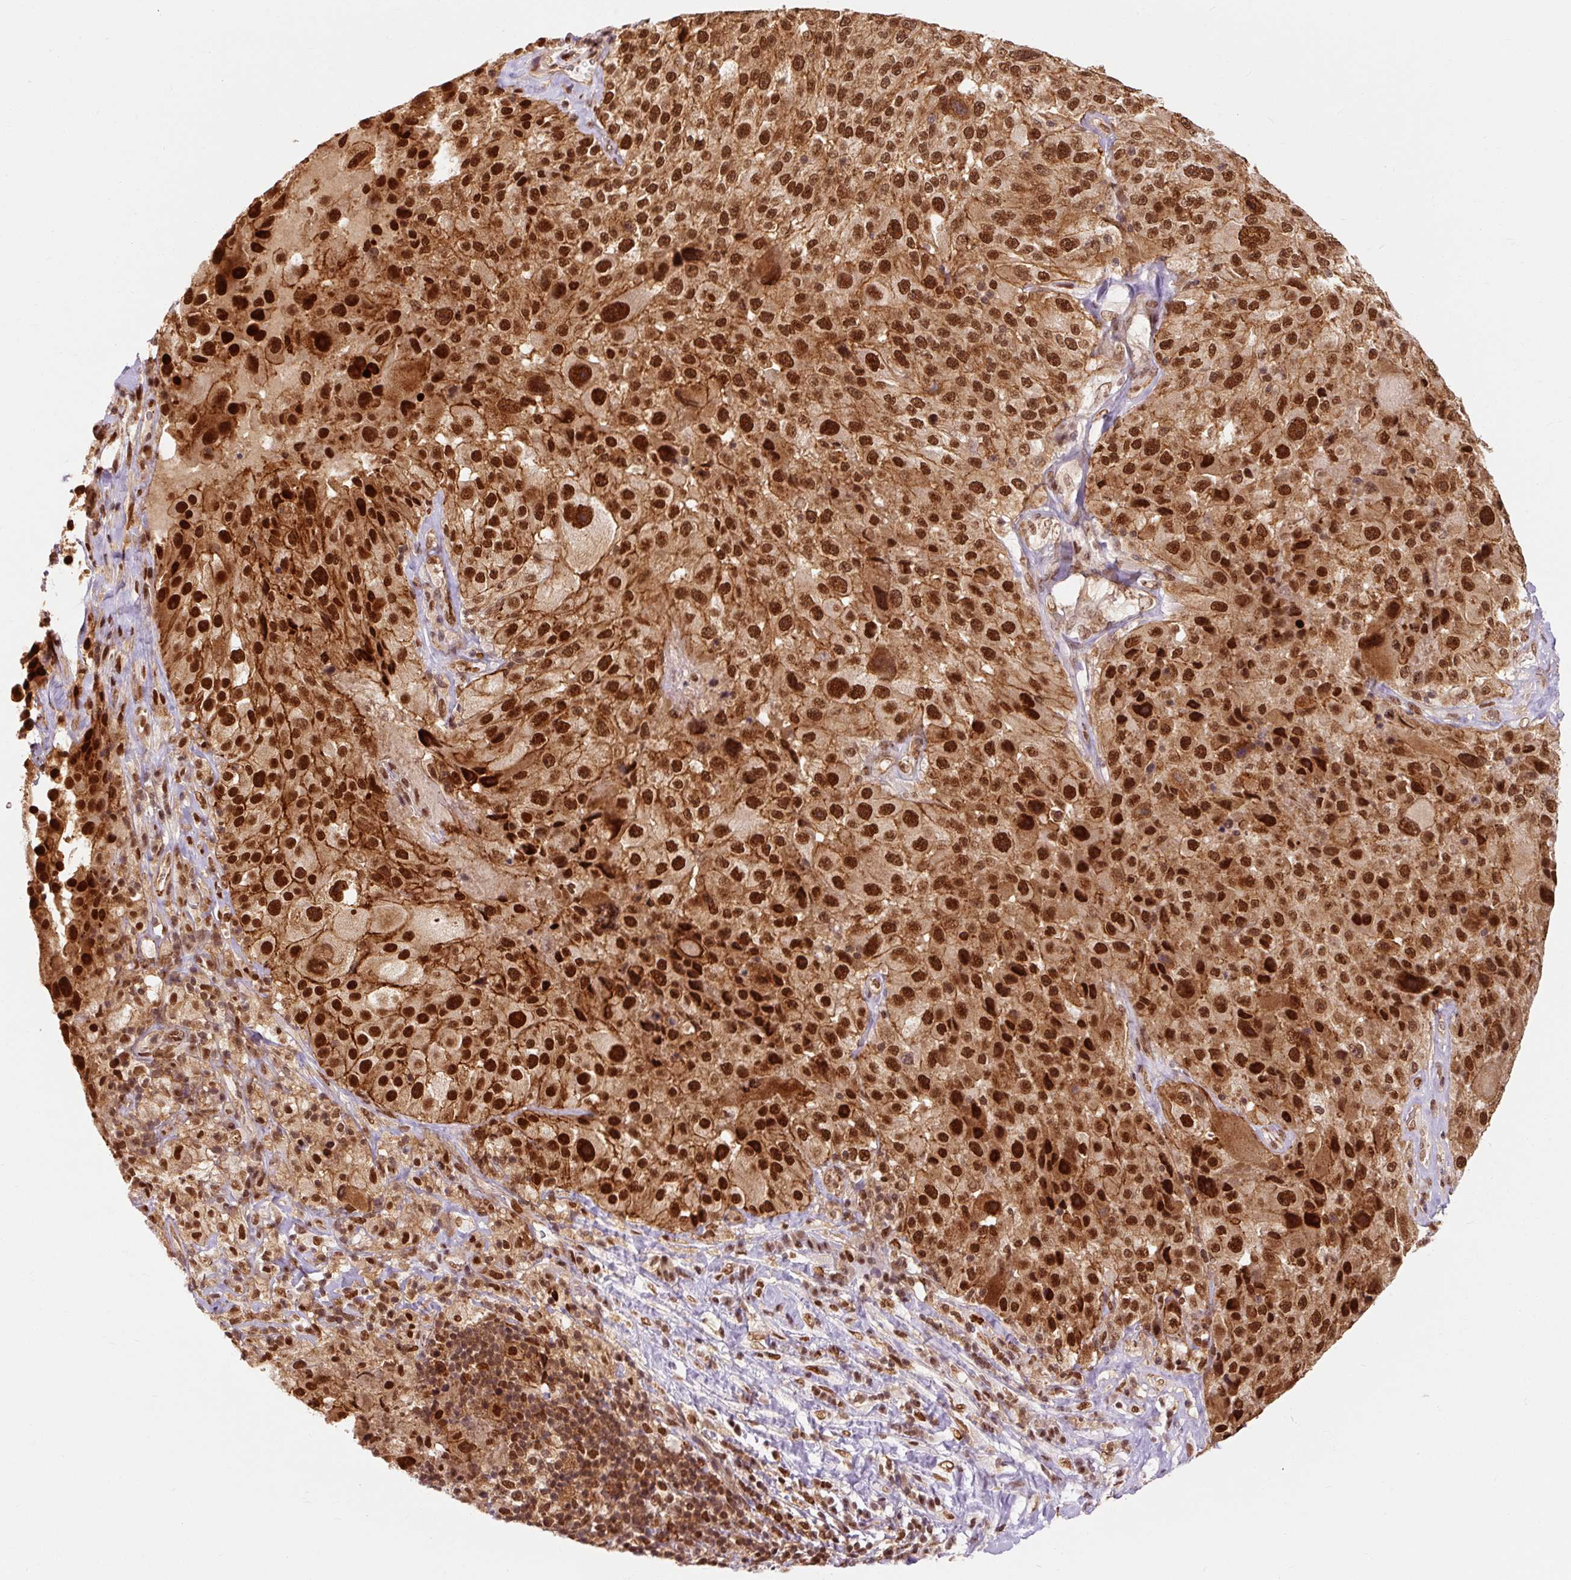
{"staining": {"intensity": "strong", "quantity": ">75%", "location": "cytoplasmic/membranous,nuclear"}, "tissue": "melanoma", "cell_type": "Tumor cells", "image_type": "cancer", "snomed": [{"axis": "morphology", "description": "Malignant melanoma, Metastatic site"}, {"axis": "topography", "description": "Lymph node"}], "caption": "Immunohistochemistry photomicrograph of human melanoma stained for a protein (brown), which displays high levels of strong cytoplasmic/membranous and nuclear positivity in about >75% of tumor cells.", "gene": "CSTF1", "patient": {"sex": "male", "age": 62}}